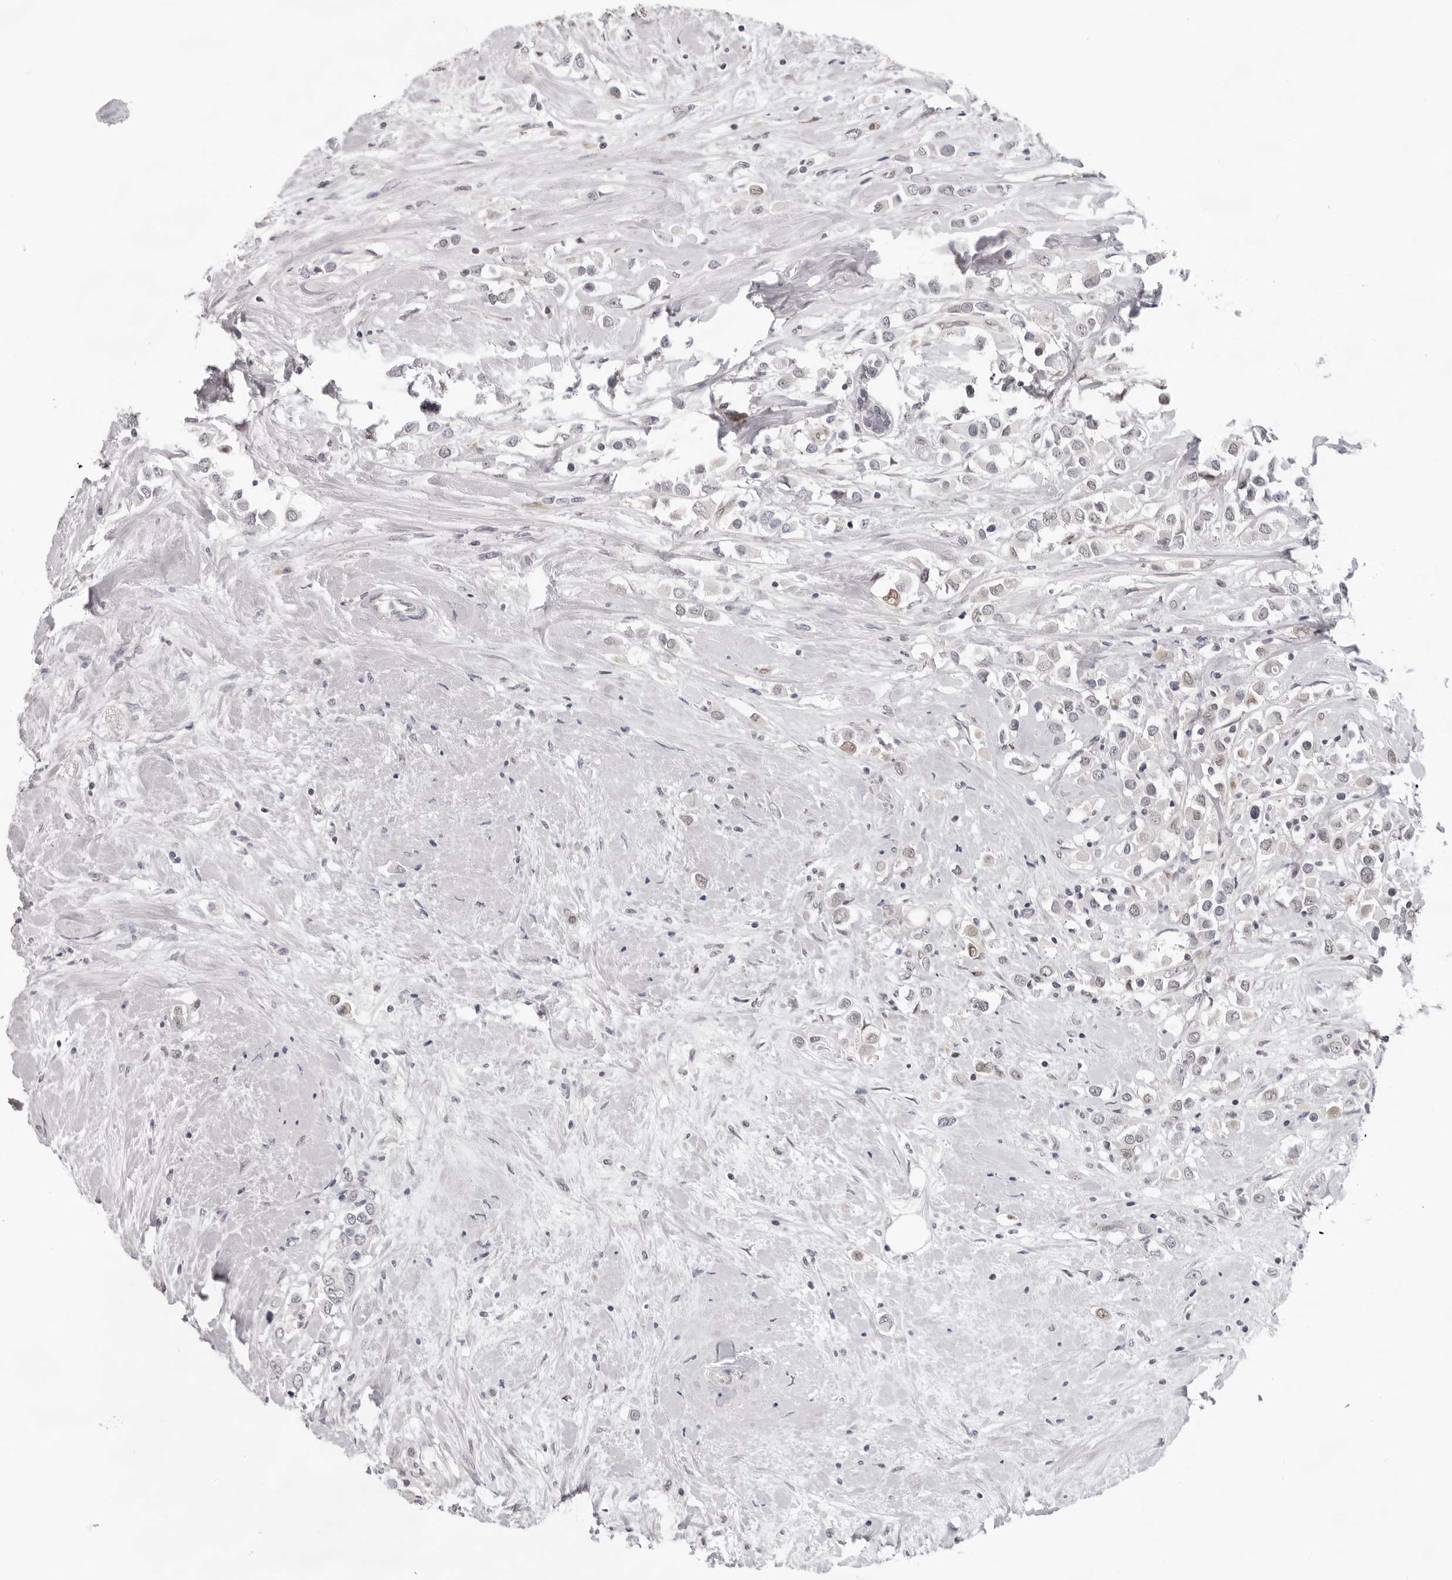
{"staining": {"intensity": "negative", "quantity": "none", "location": "none"}, "tissue": "breast cancer", "cell_type": "Tumor cells", "image_type": "cancer", "snomed": [{"axis": "morphology", "description": "Duct carcinoma"}, {"axis": "topography", "description": "Breast"}], "caption": "Infiltrating ductal carcinoma (breast) was stained to show a protein in brown. There is no significant staining in tumor cells.", "gene": "CASP7", "patient": {"sex": "female", "age": 61}}